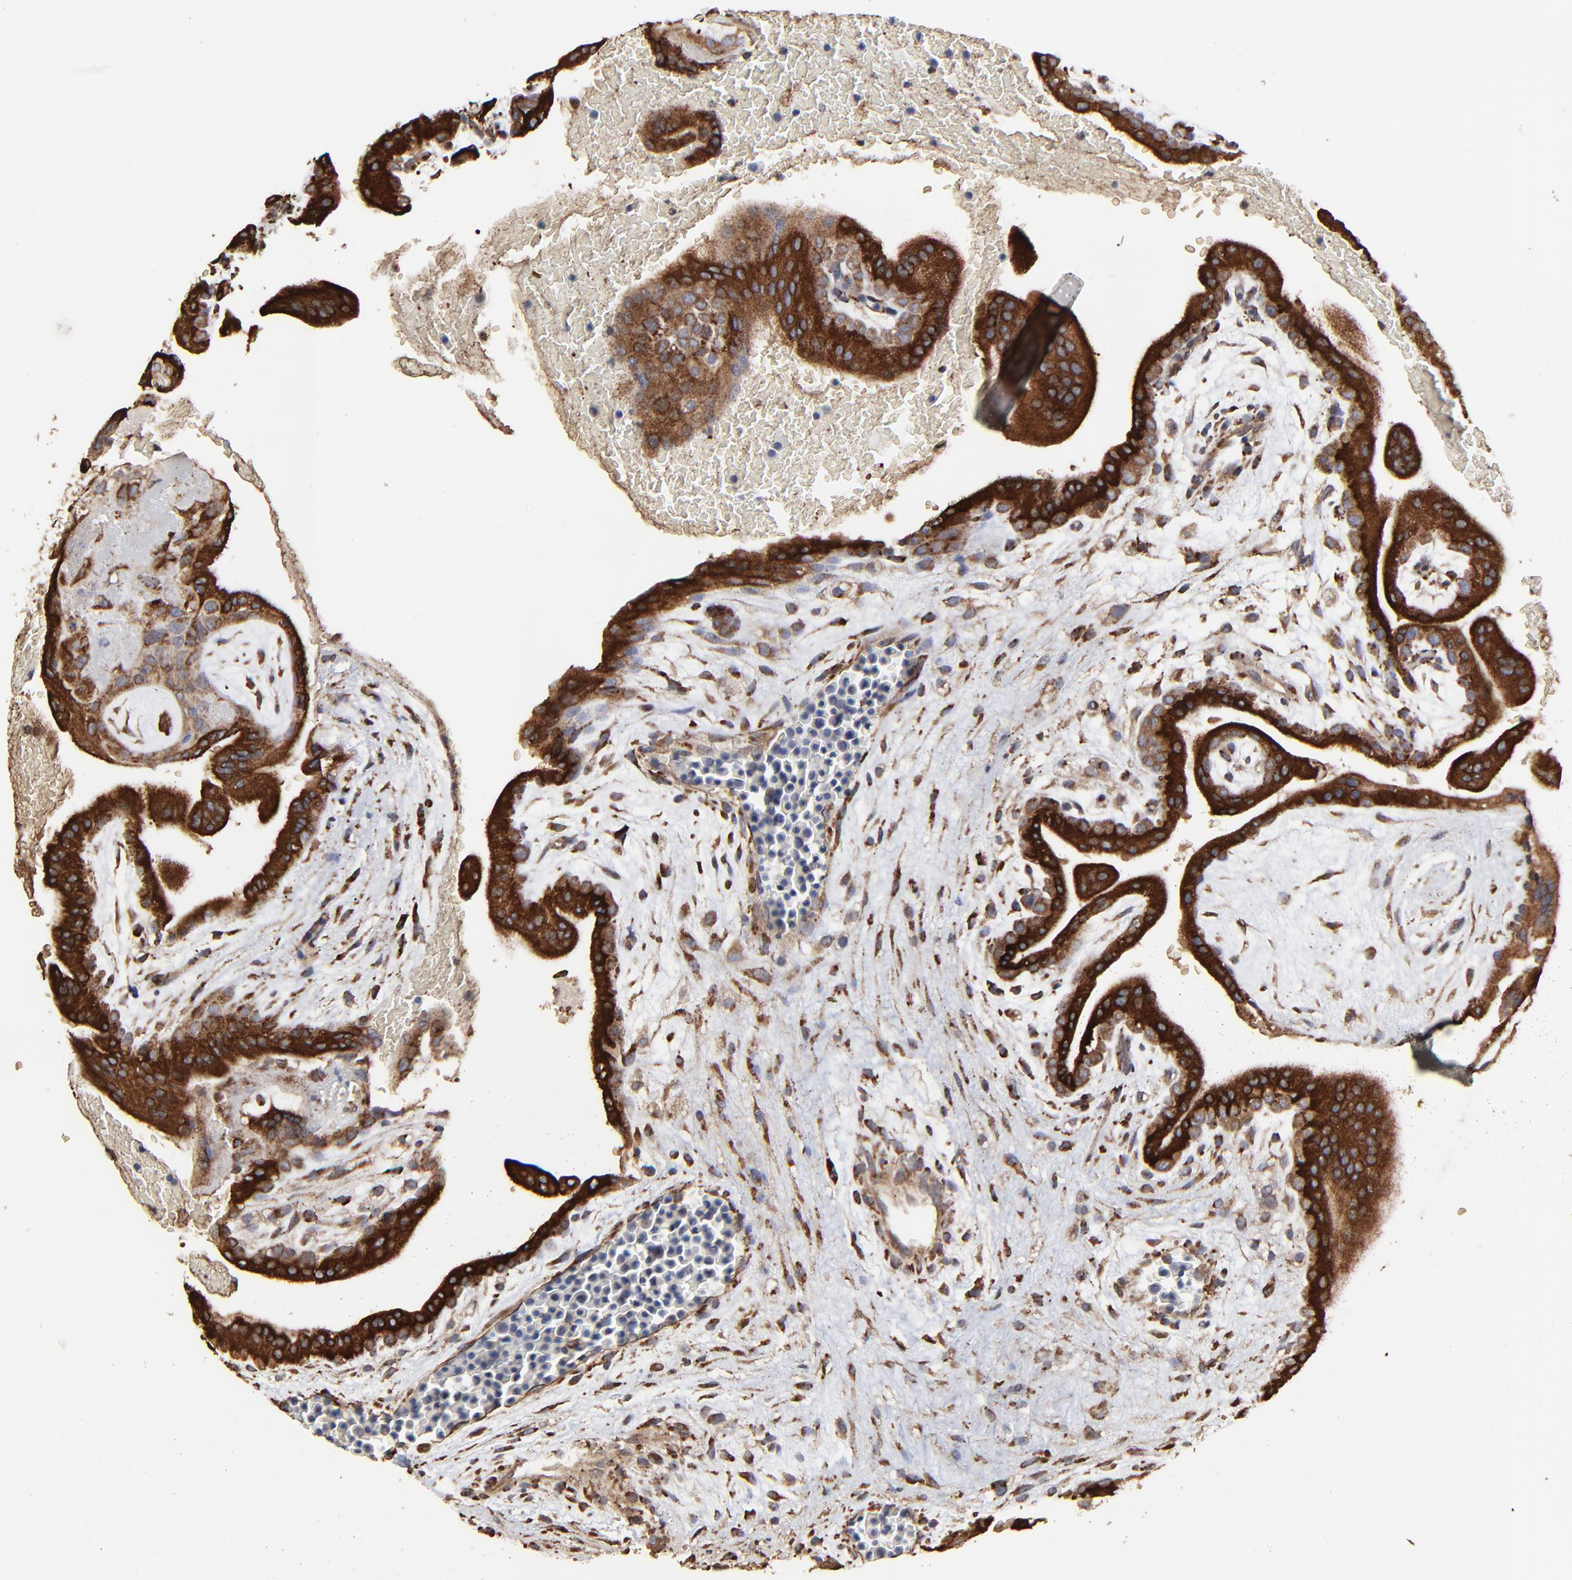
{"staining": {"intensity": "moderate", "quantity": "25%-75%", "location": "cytoplasmic/membranous"}, "tissue": "placenta", "cell_type": "Decidual cells", "image_type": "normal", "snomed": [{"axis": "morphology", "description": "Normal tissue, NOS"}, {"axis": "topography", "description": "Placenta"}], "caption": "IHC of benign placenta reveals medium levels of moderate cytoplasmic/membranous positivity in about 25%-75% of decidual cells. Using DAB (3,3'-diaminobenzidine) (brown) and hematoxylin (blue) stains, captured at high magnification using brightfield microscopy.", "gene": "ELP2", "patient": {"sex": "female", "age": 35}}